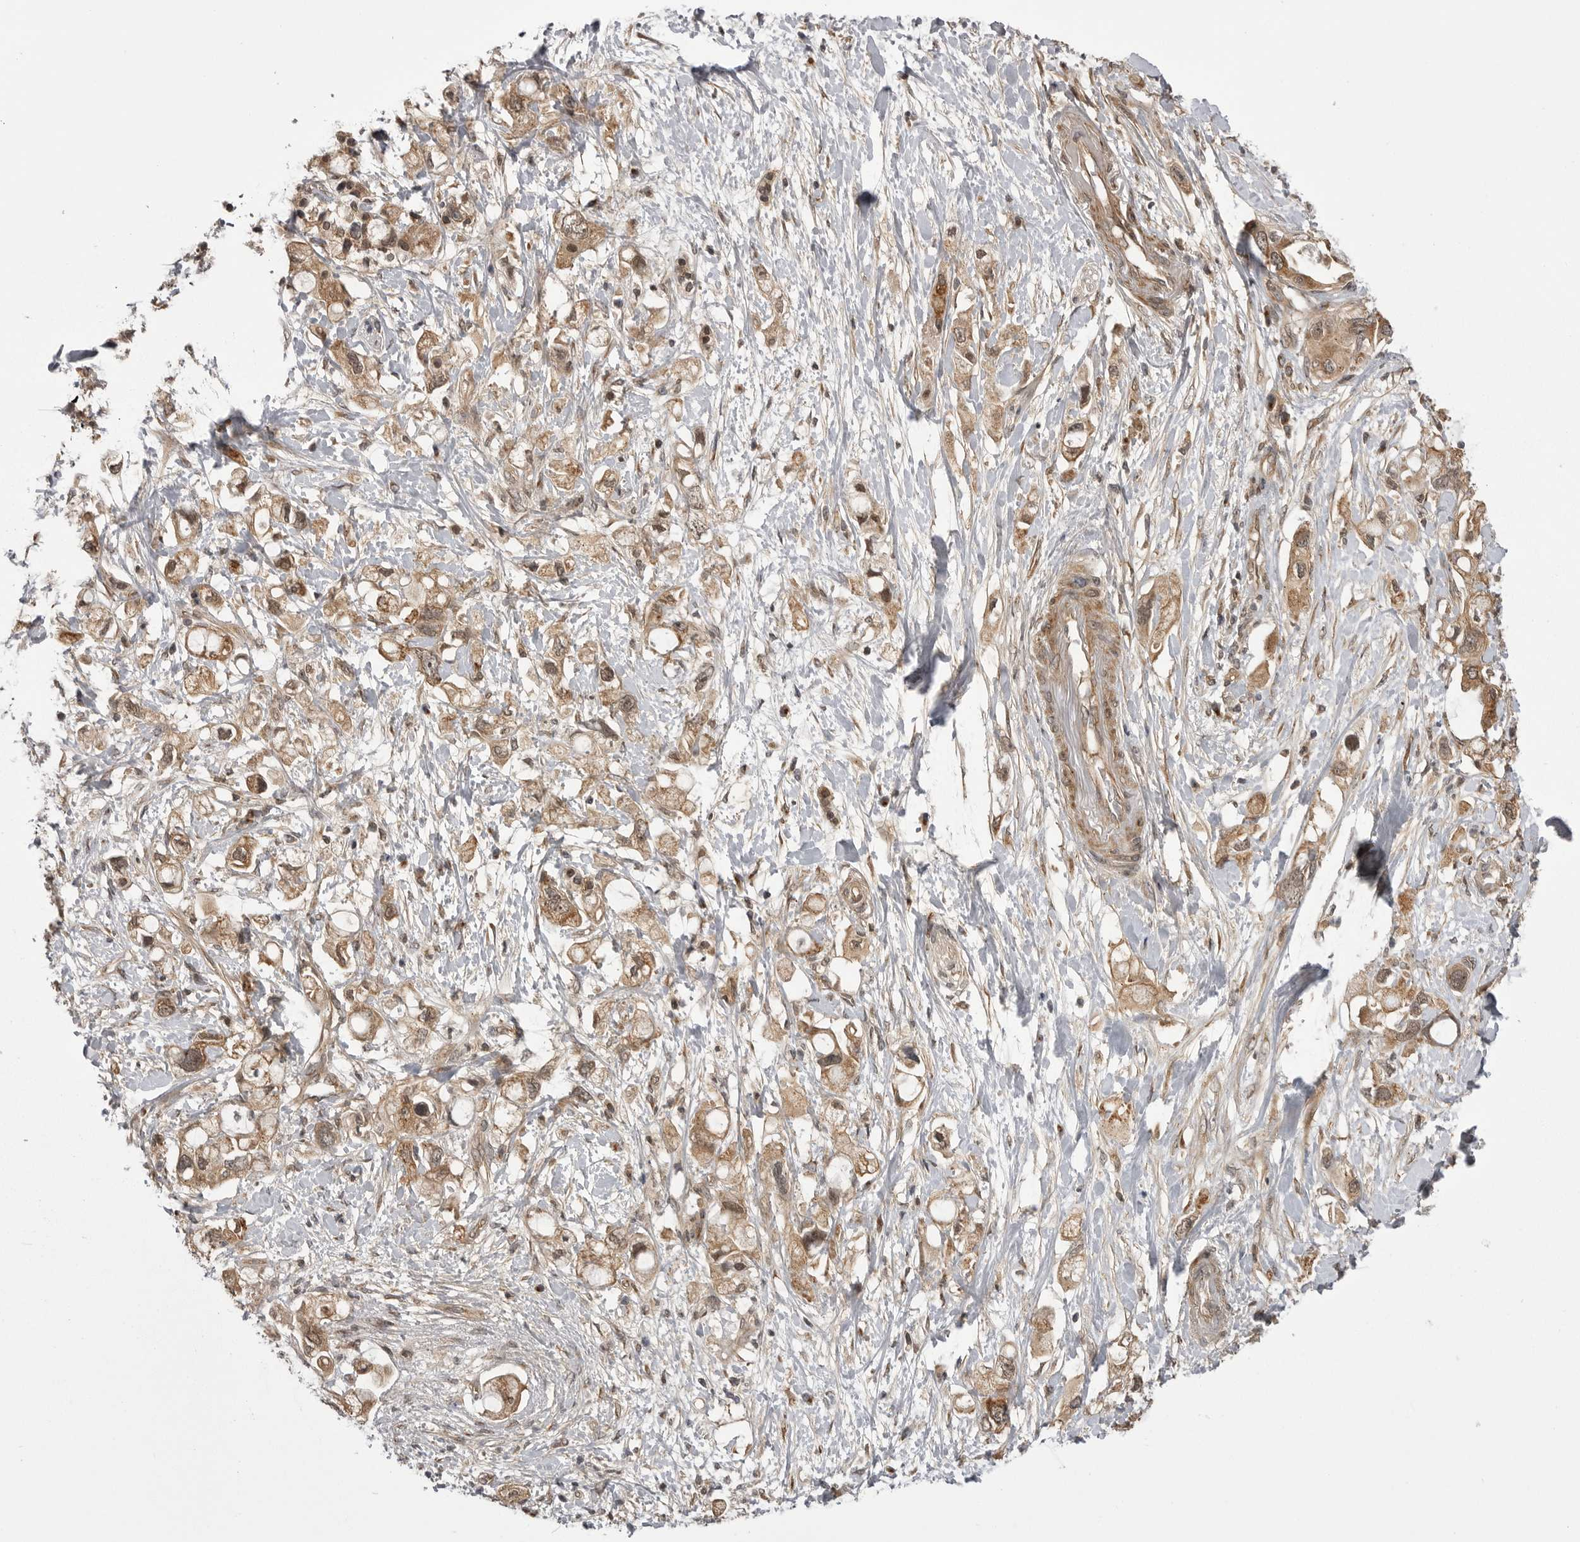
{"staining": {"intensity": "moderate", "quantity": ">75%", "location": "cytoplasmic/membranous,nuclear"}, "tissue": "pancreatic cancer", "cell_type": "Tumor cells", "image_type": "cancer", "snomed": [{"axis": "morphology", "description": "Adenocarcinoma, NOS"}, {"axis": "topography", "description": "Pancreas"}], "caption": "DAB immunohistochemical staining of pancreatic adenocarcinoma displays moderate cytoplasmic/membranous and nuclear protein positivity in approximately >75% of tumor cells.", "gene": "PDCL", "patient": {"sex": "female", "age": 56}}